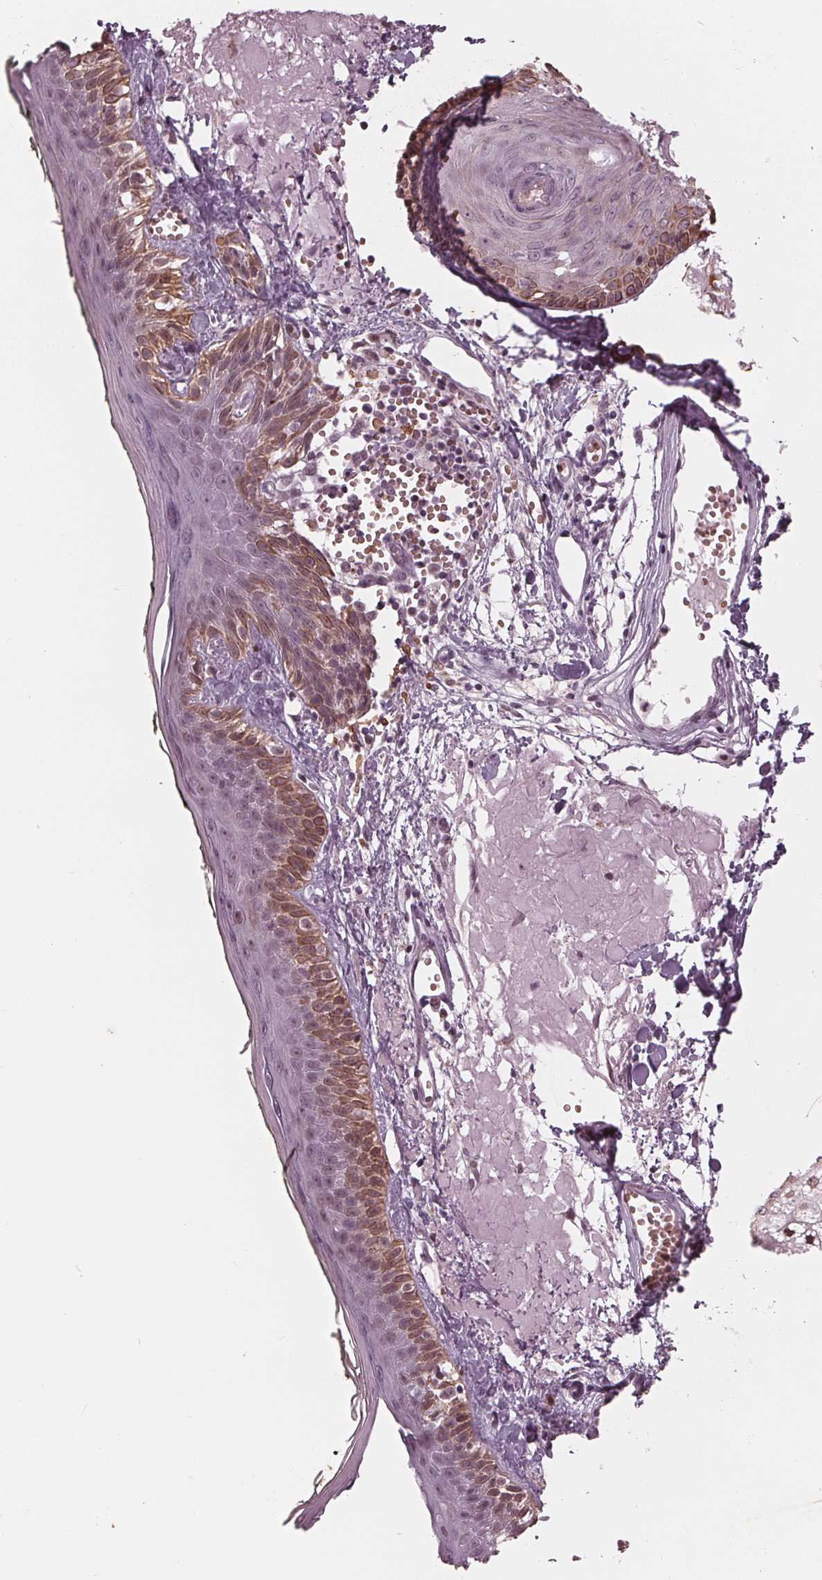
{"staining": {"intensity": "weak", "quantity": "<25%", "location": "nuclear"}, "tissue": "skin", "cell_type": "Fibroblasts", "image_type": "normal", "snomed": [{"axis": "morphology", "description": "Normal tissue, NOS"}, {"axis": "topography", "description": "Skin"}], "caption": "High magnification brightfield microscopy of benign skin stained with DAB (3,3'-diaminobenzidine) (brown) and counterstained with hematoxylin (blue): fibroblasts show no significant staining.", "gene": "DNMT3L", "patient": {"sex": "male", "age": 76}}